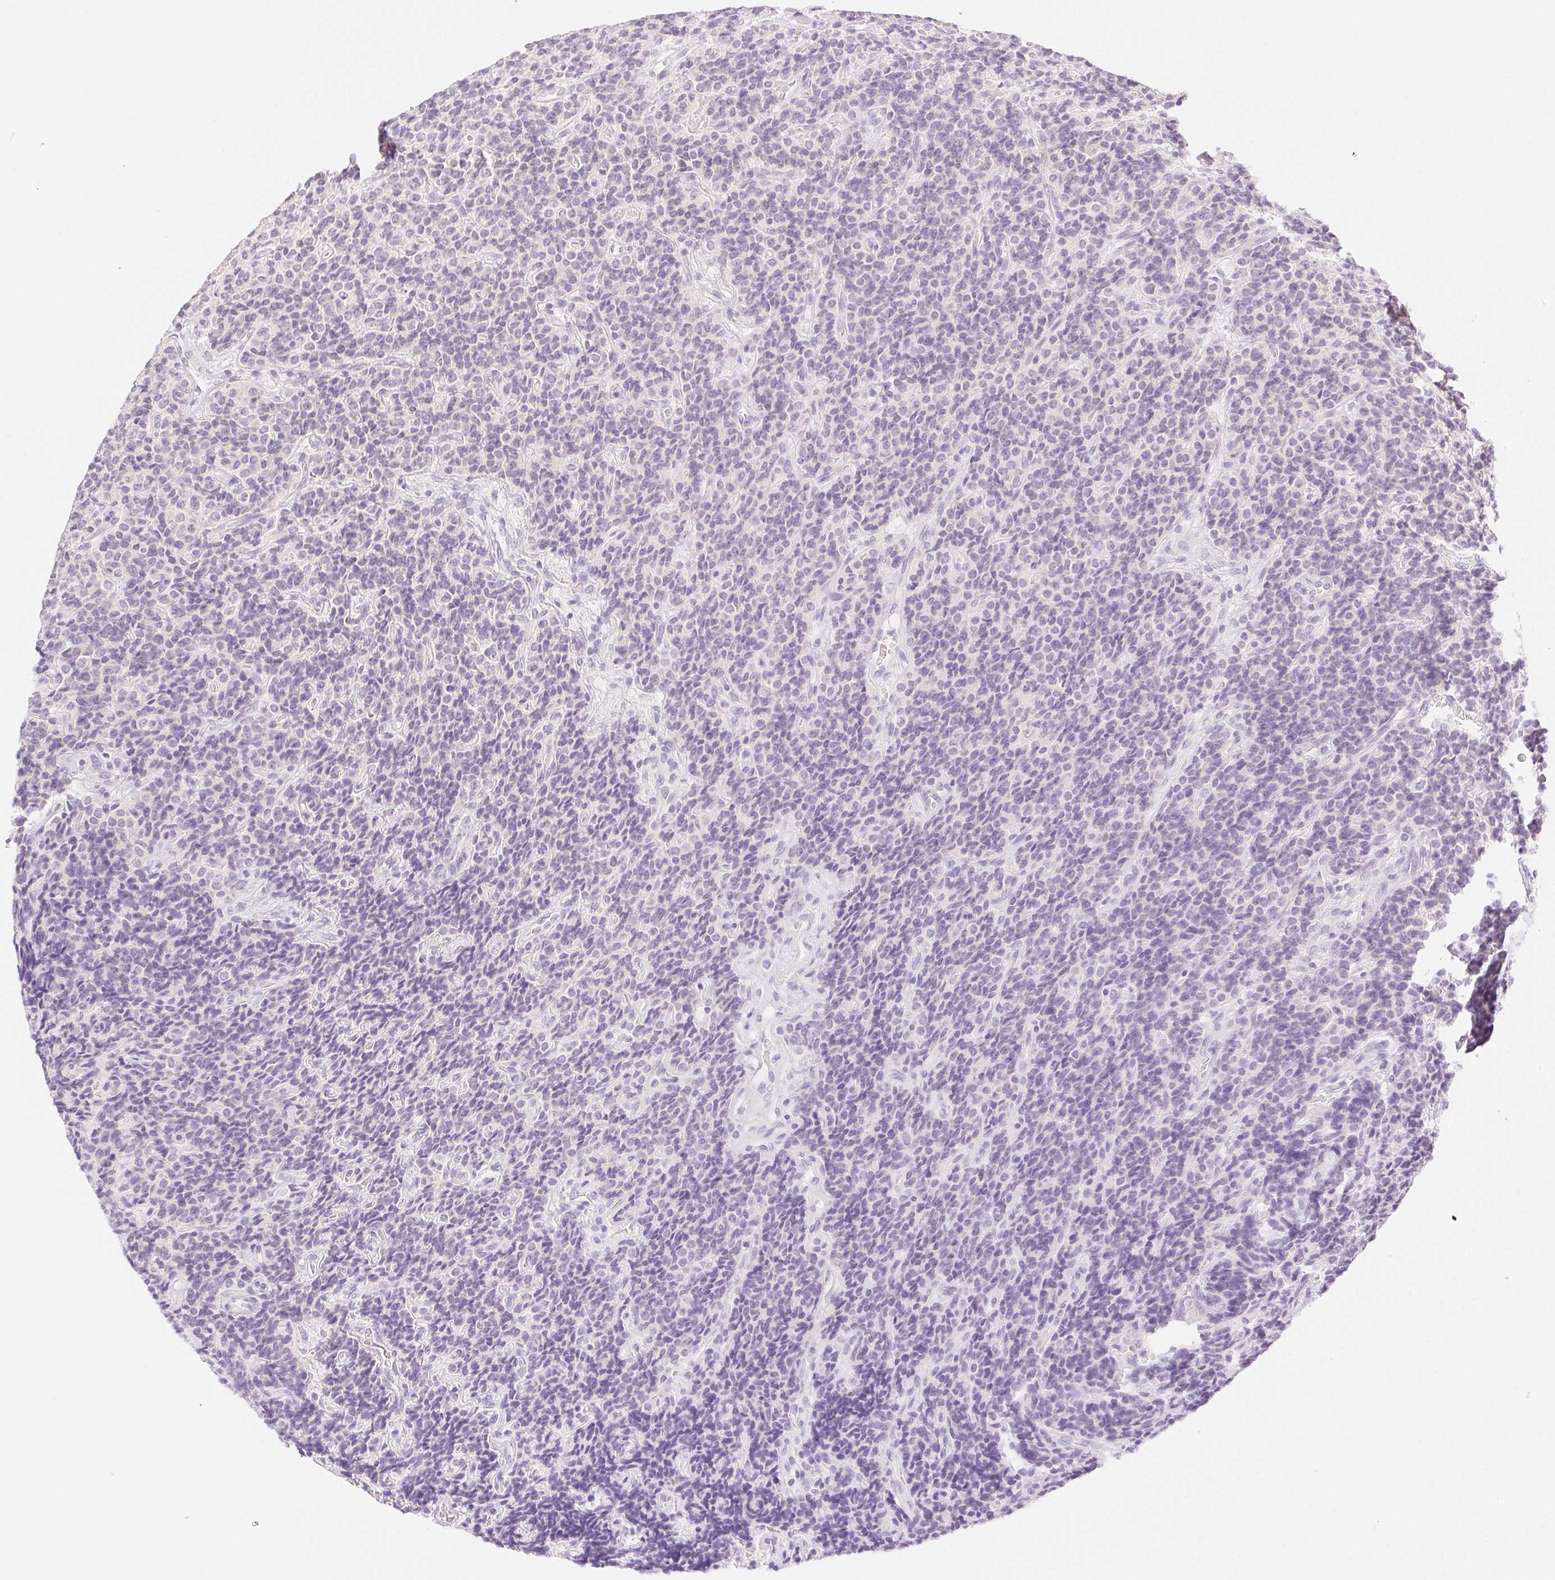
{"staining": {"intensity": "negative", "quantity": "none", "location": "none"}, "tissue": "carcinoid", "cell_type": "Tumor cells", "image_type": "cancer", "snomed": [{"axis": "morphology", "description": "Carcinoid, malignant, NOS"}, {"axis": "topography", "description": "Pancreas"}], "caption": "Tumor cells show no significant protein staining in carcinoid (malignant).", "gene": "SPACA4", "patient": {"sex": "male", "age": 36}}